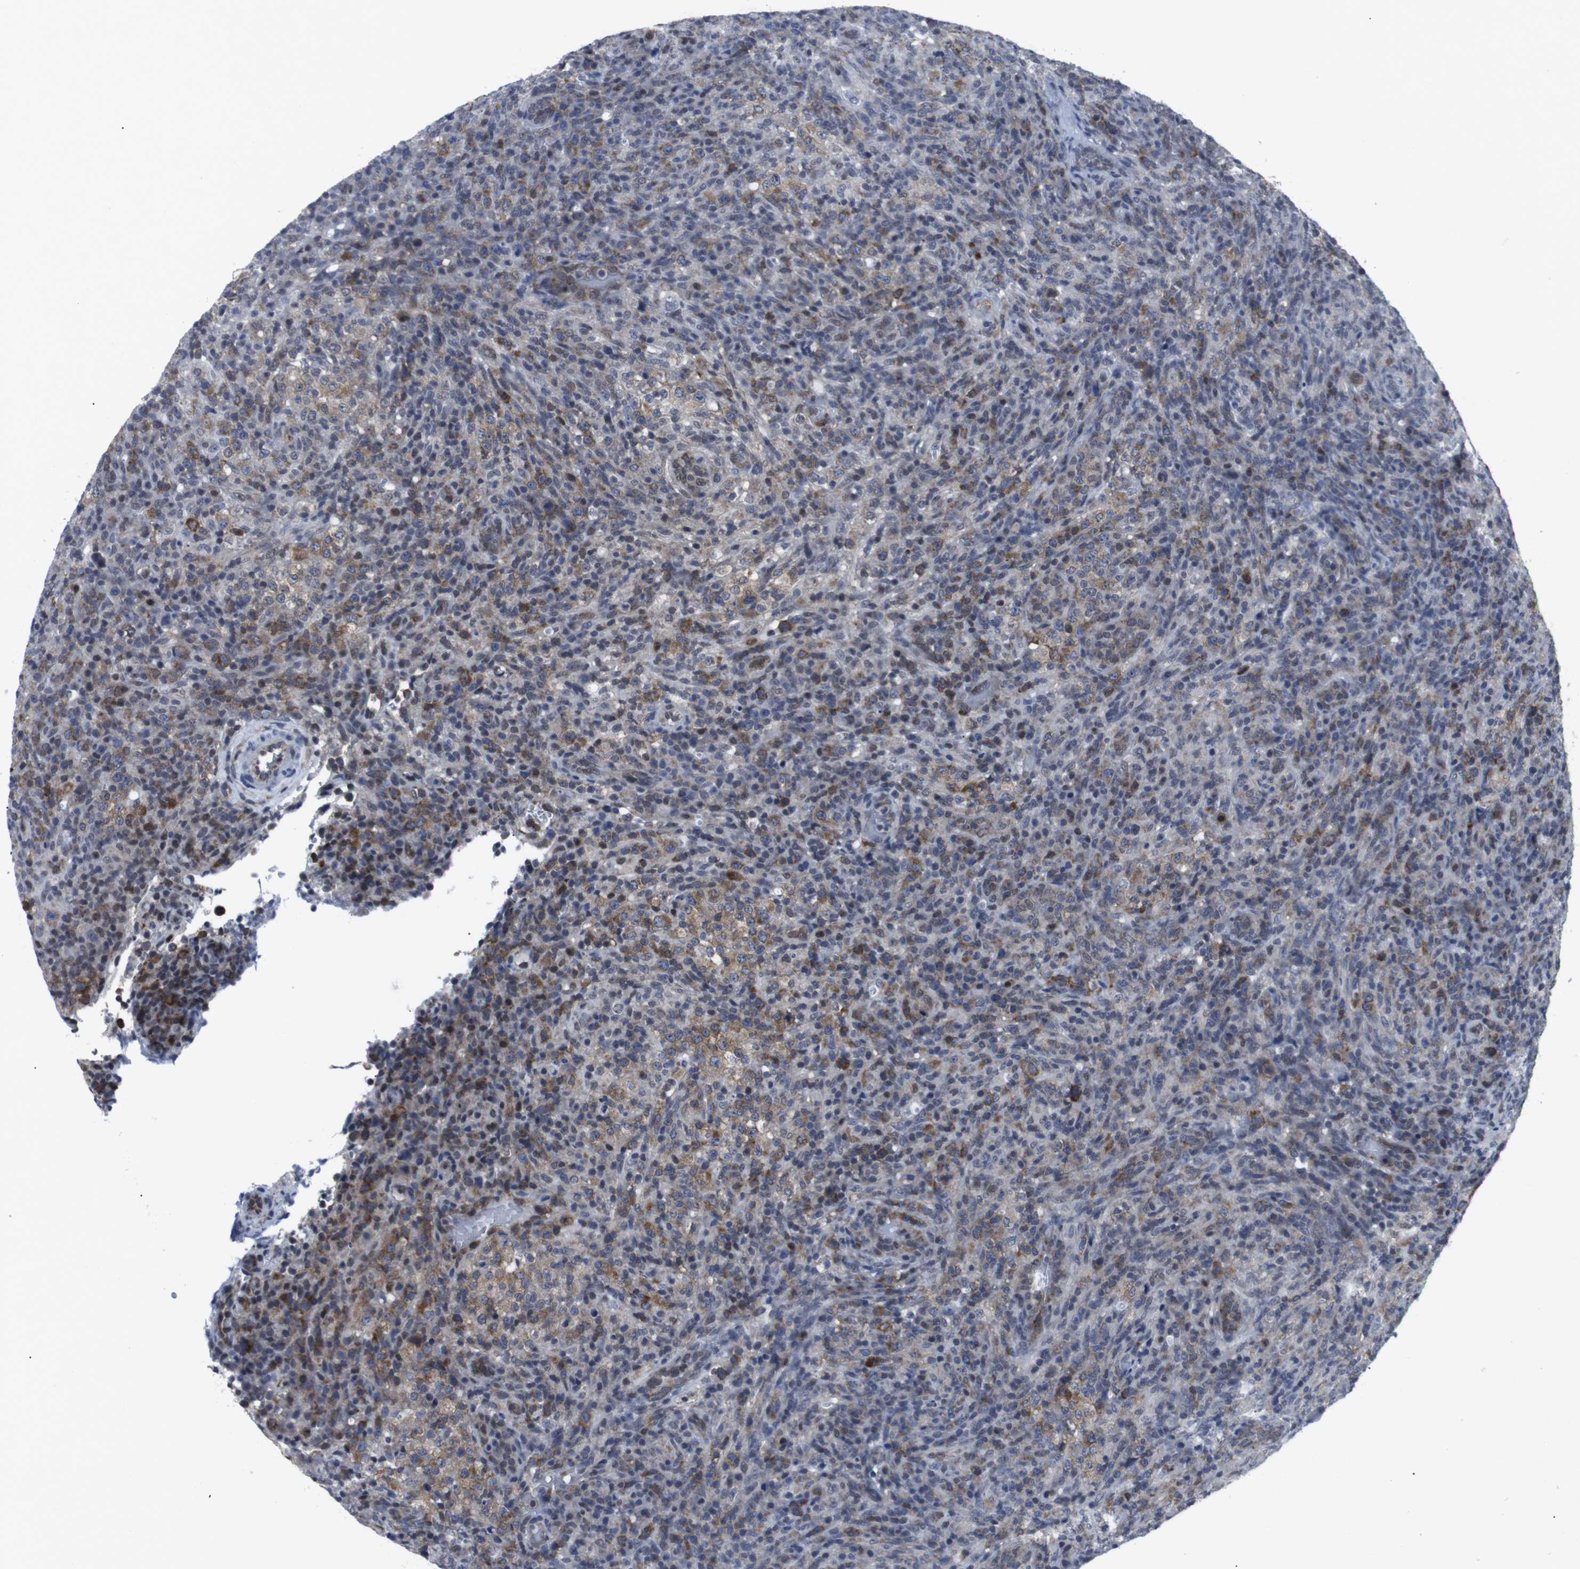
{"staining": {"intensity": "moderate", "quantity": ">75%", "location": "nuclear"}, "tissue": "lymphoma", "cell_type": "Tumor cells", "image_type": "cancer", "snomed": [{"axis": "morphology", "description": "Malignant lymphoma, non-Hodgkin's type, High grade"}, {"axis": "topography", "description": "Lymph node"}], "caption": "About >75% of tumor cells in human malignant lymphoma, non-Hodgkin's type (high-grade) display moderate nuclear protein expression as visualized by brown immunohistochemical staining.", "gene": "GEMIN2", "patient": {"sex": "female", "age": 76}}